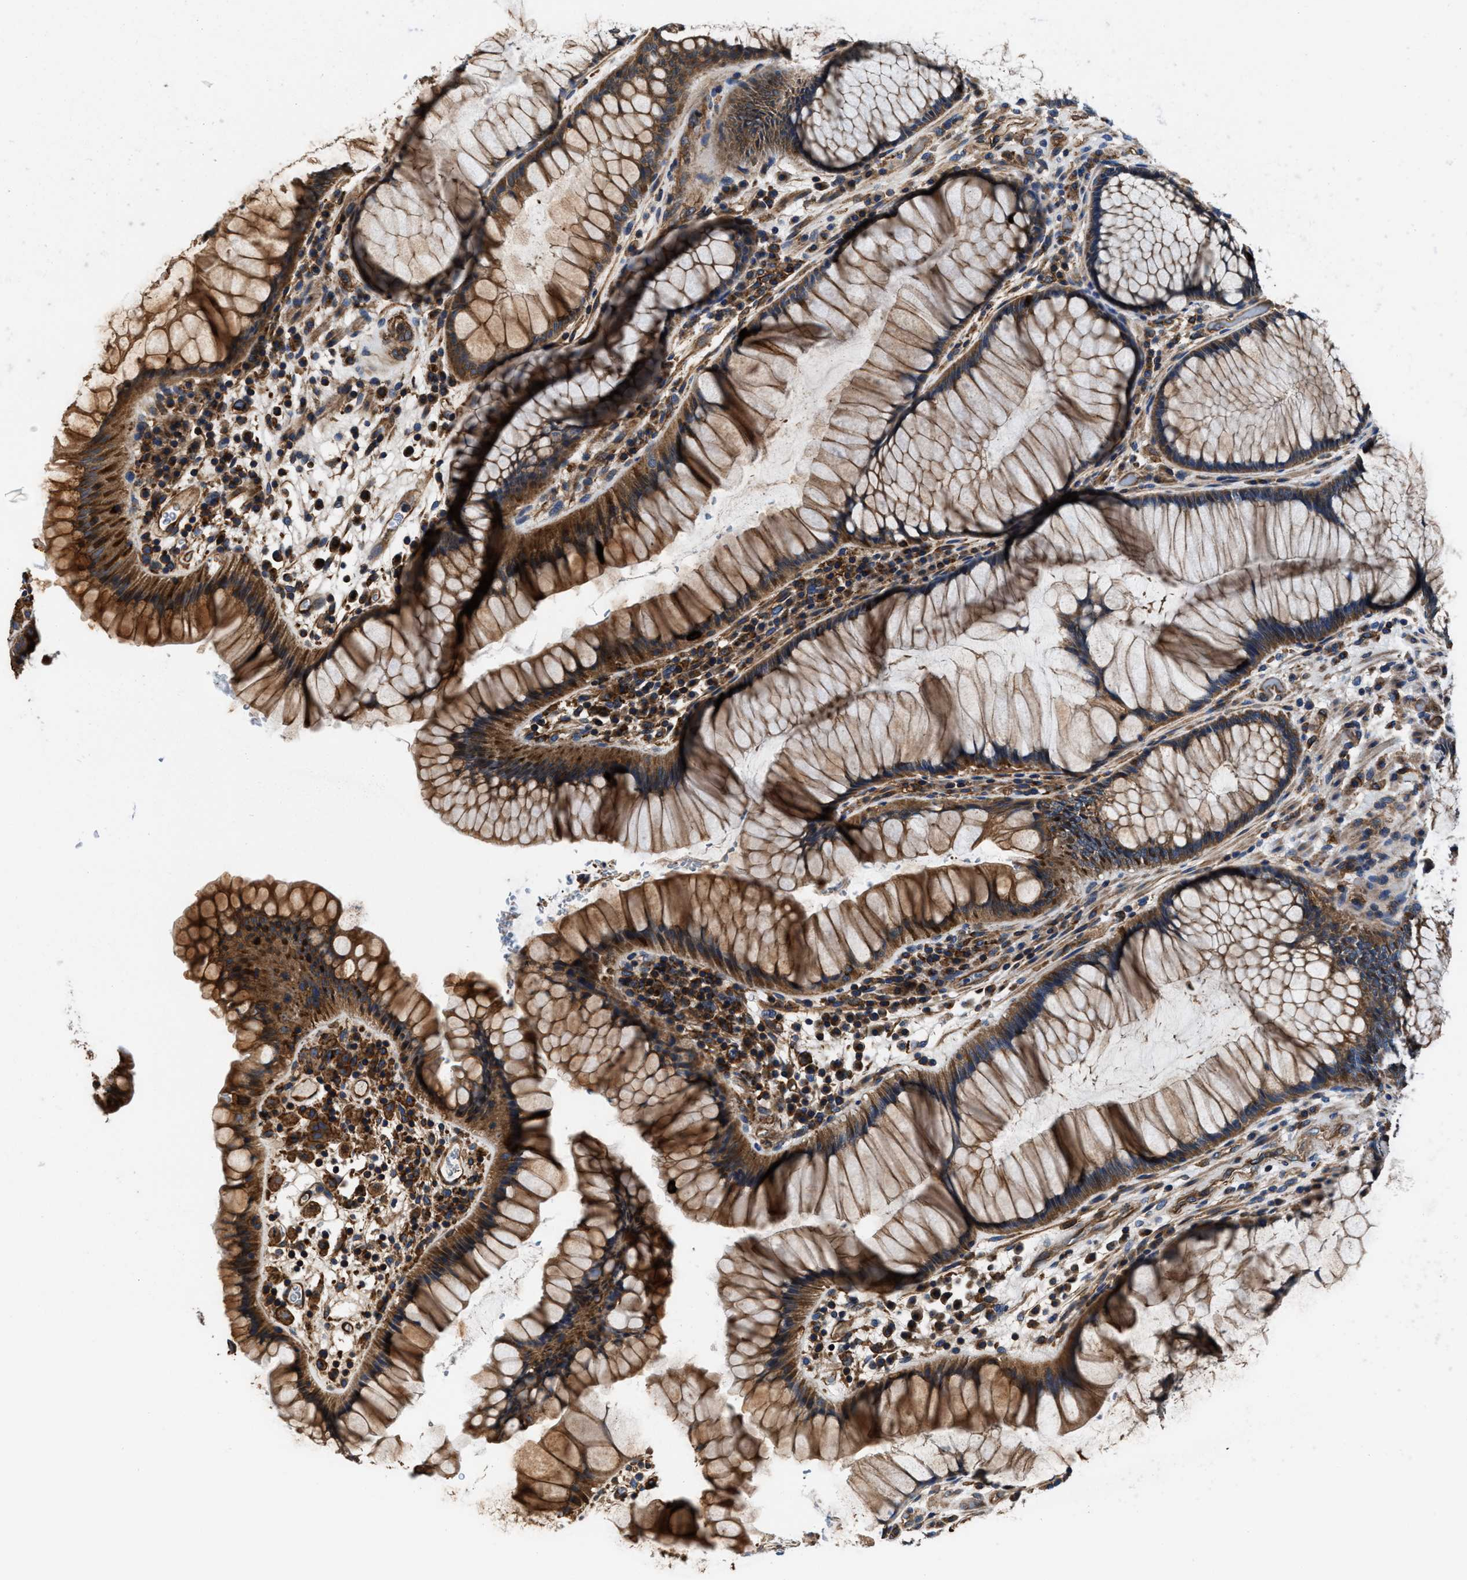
{"staining": {"intensity": "moderate", "quantity": ">75%", "location": "cytoplasmic/membranous"}, "tissue": "rectum", "cell_type": "Glandular cells", "image_type": "normal", "snomed": [{"axis": "morphology", "description": "Normal tissue, NOS"}, {"axis": "topography", "description": "Rectum"}], "caption": "Immunohistochemistry staining of benign rectum, which exhibits medium levels of moderate cytoplasmic/membranous expression in approximately >75% of glandular cells indicating moderate cytoplasmic/membranous protein positivity. The staining was performed using DAB (3,3'-diaminobenzidine) (brown) for protein detection and nuclei were counterstained in hematoxylin (blue).", "gene": "PPP1R9B", "patient": {"sex": "male", "age": 51}}